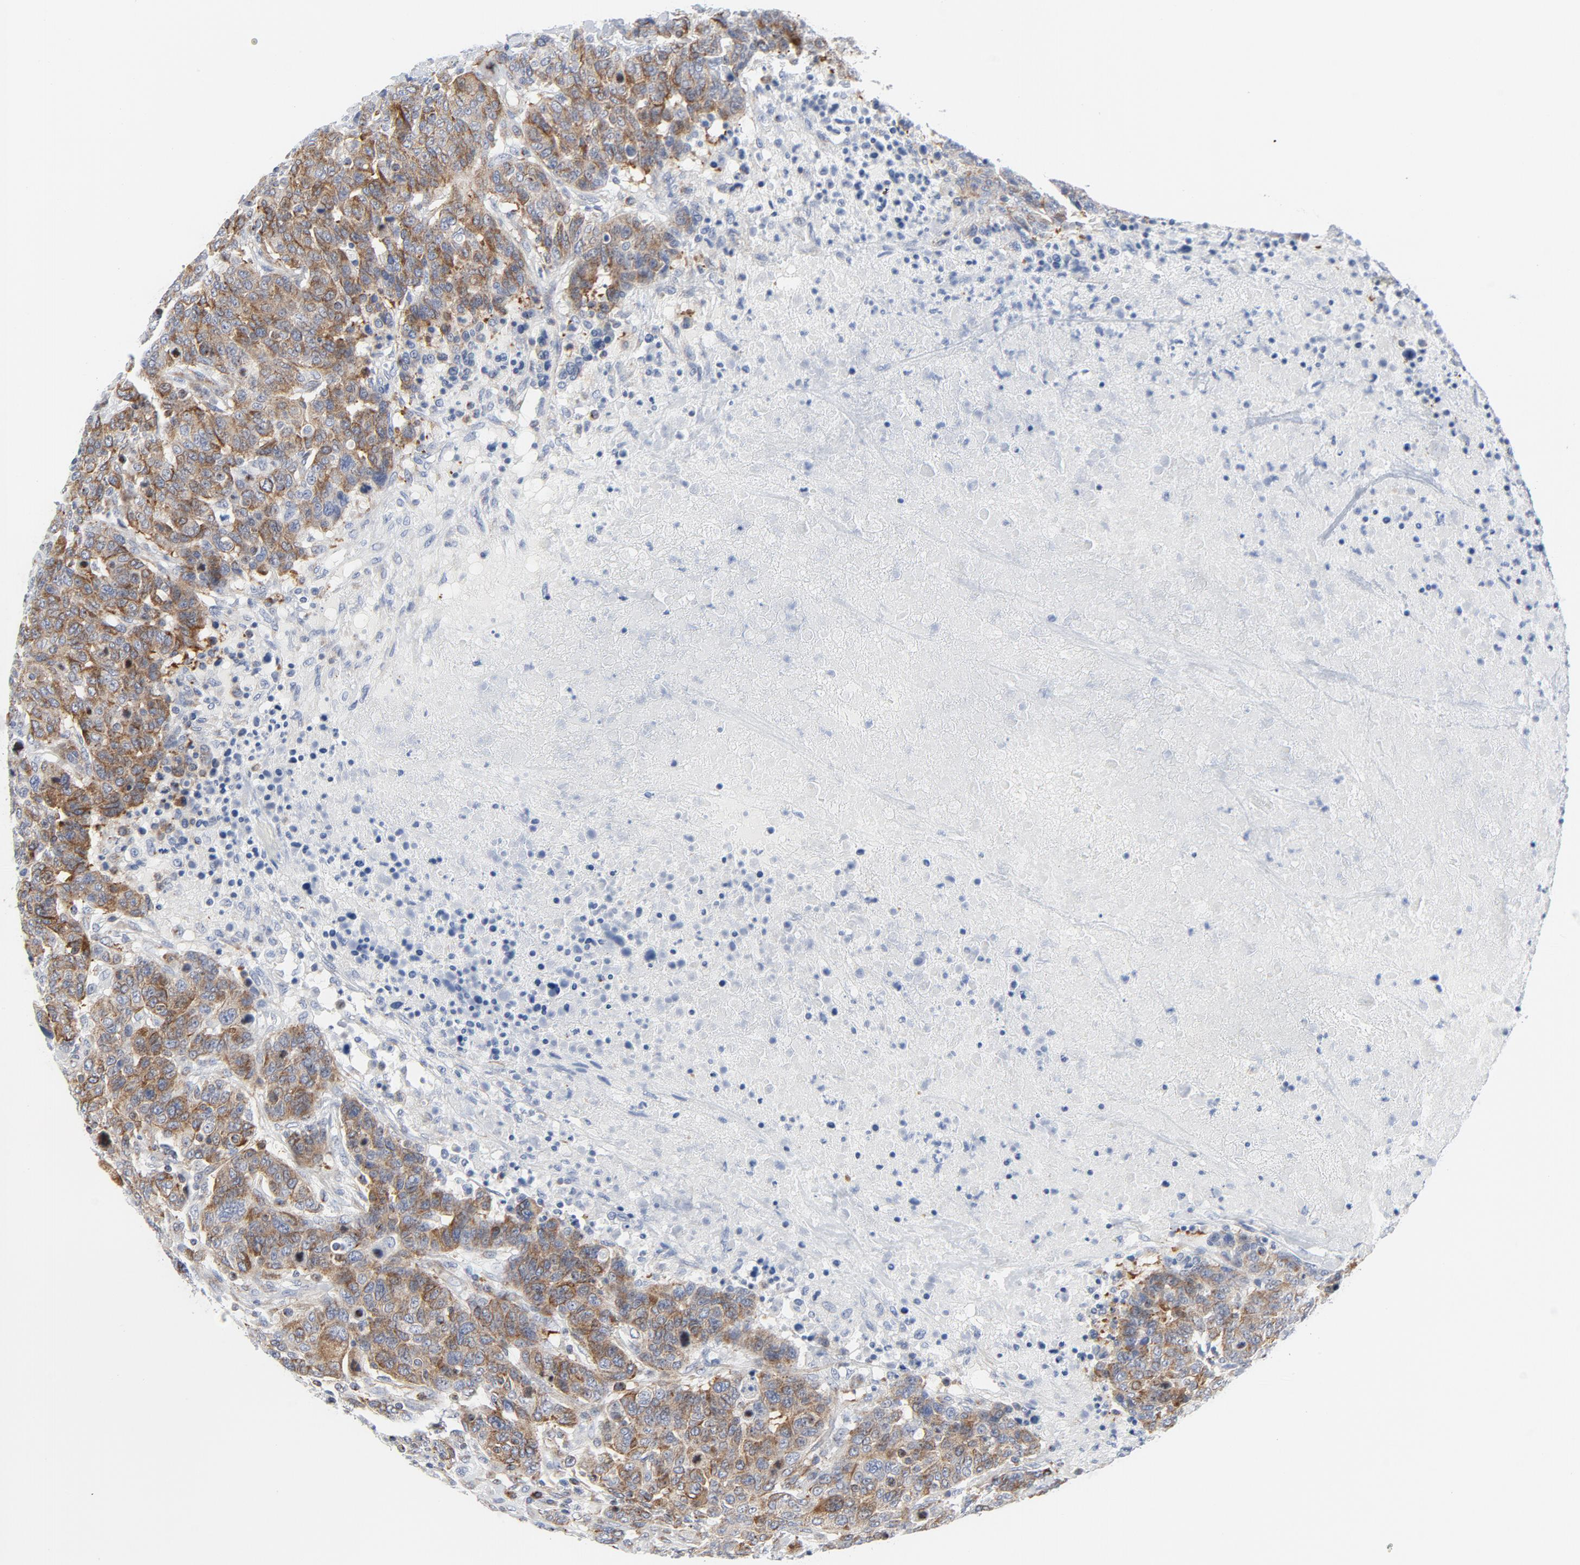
{"staining": {"intensity": "moderate", "quantity": ">75%", "location": "cytoplasmic/membranous"}, "tissue": "breast cancer", "cell_type": "Tumor cells", "image_type": "cancer", "snomed": [{"axis": "morphology", "description": "Duct carcinoma"}, {"axis": "topography", "description": "Breast"}], "caption": "Infiltrating ductal carcinoma (breast) tissue shows moderate cytoplasmic/membranous expression in approximately >75% of tumor cells, visualized by immunohistochemistry. (IHC, brightfield microscopy, high magnification).", "gene": "TUBB1", "patient": {"sex": "female", "age": 37}}